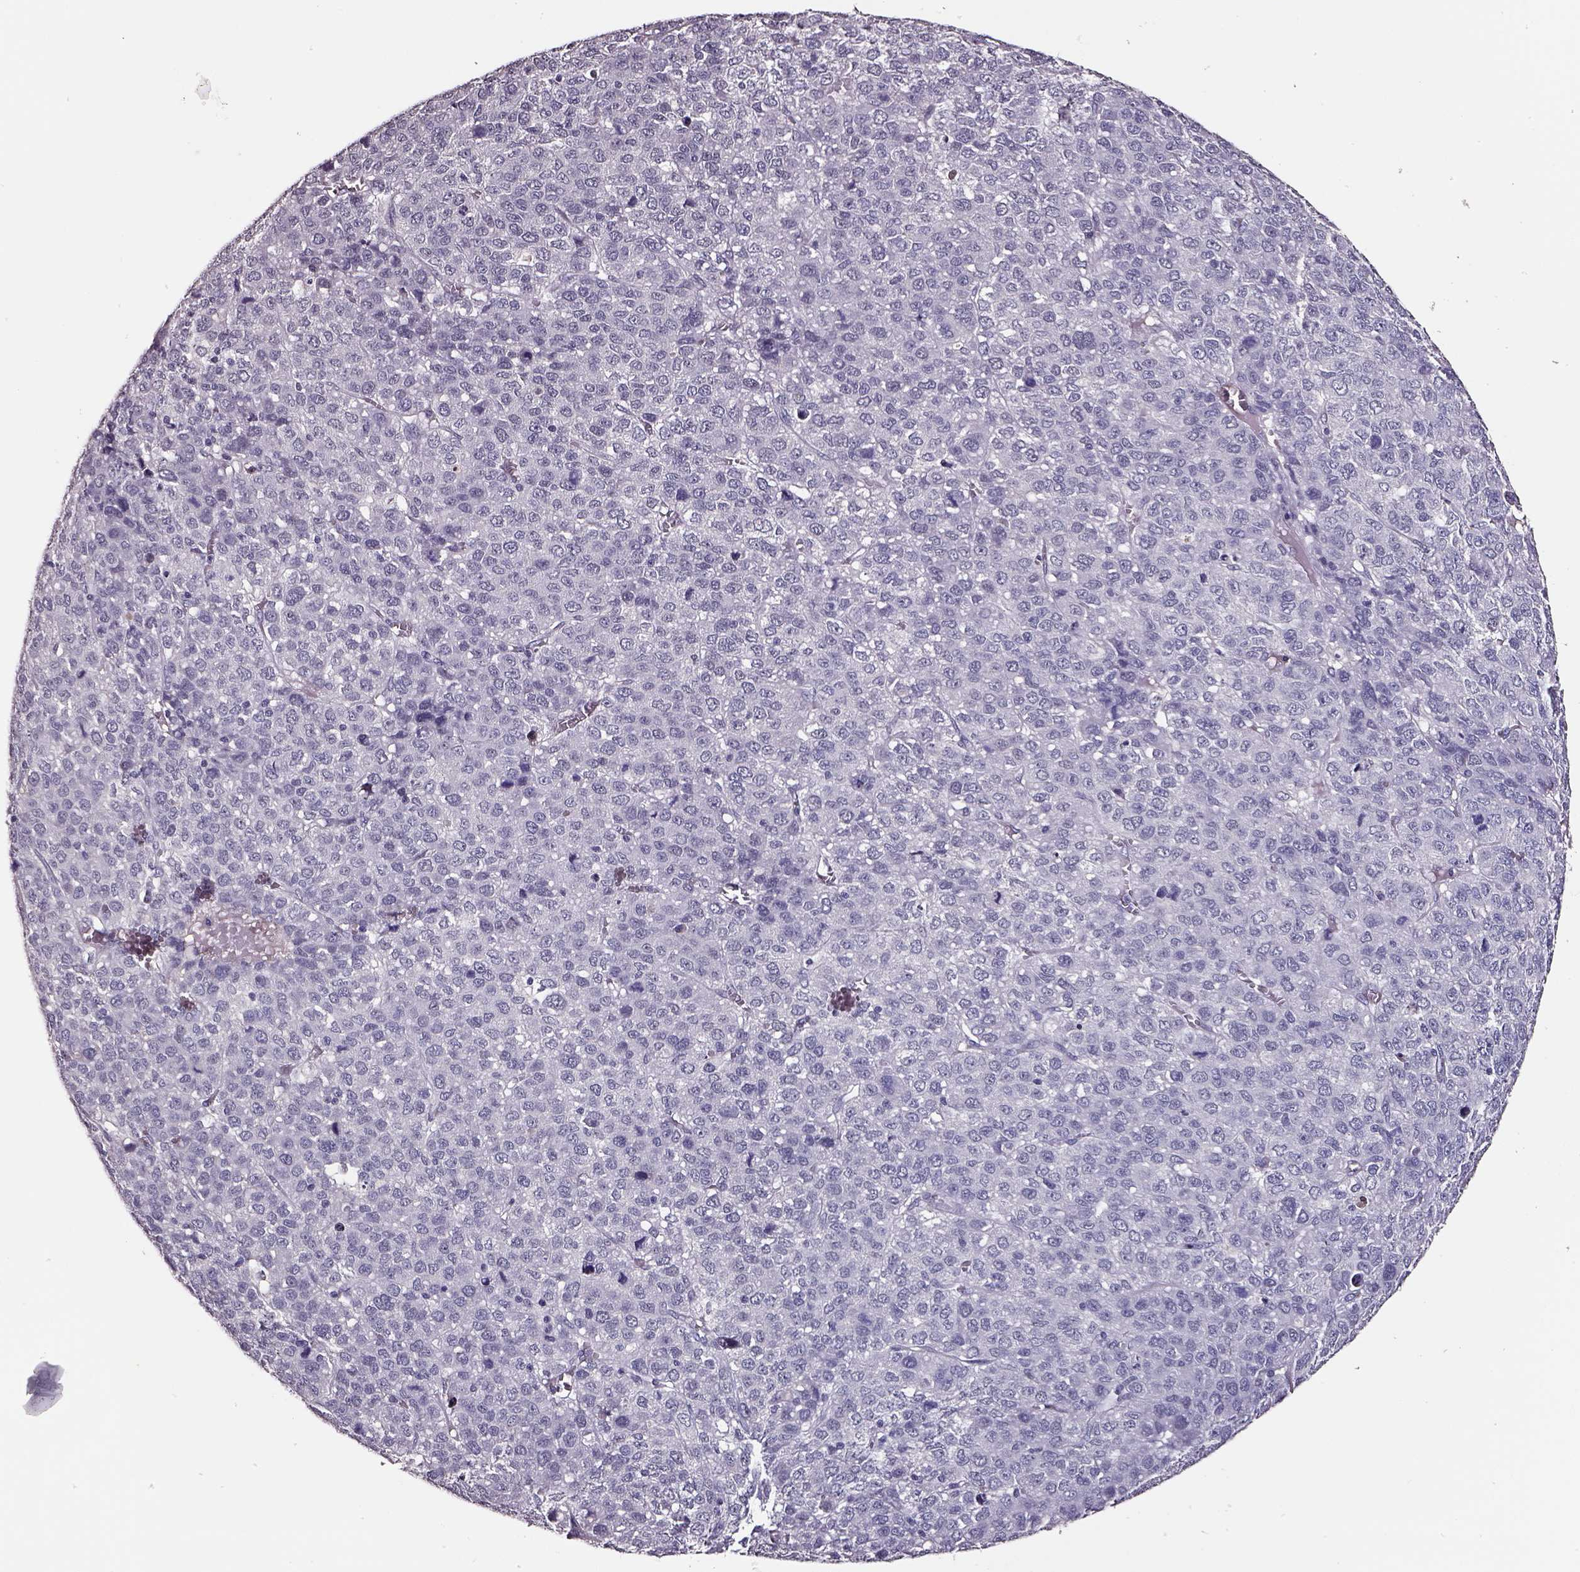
{"staining": {"intensity": "negative", "quantity": "none", "location": "none"}, "tissue": "liver cancer", "cell_type": "Tumor cells", "image_type": "cancer", "snomed": [{"axis": "morphology", "description": "Carcinoma, Hepatocellular, NOS"}, {"axis": "topography", "description": "Liver"}], "caption": "Liver cancer was stained to show a protein in brown. There is no significant staining in tumor cells.", "gene": "SMIM17", "patient": {"sex": "male", "age": 69}}